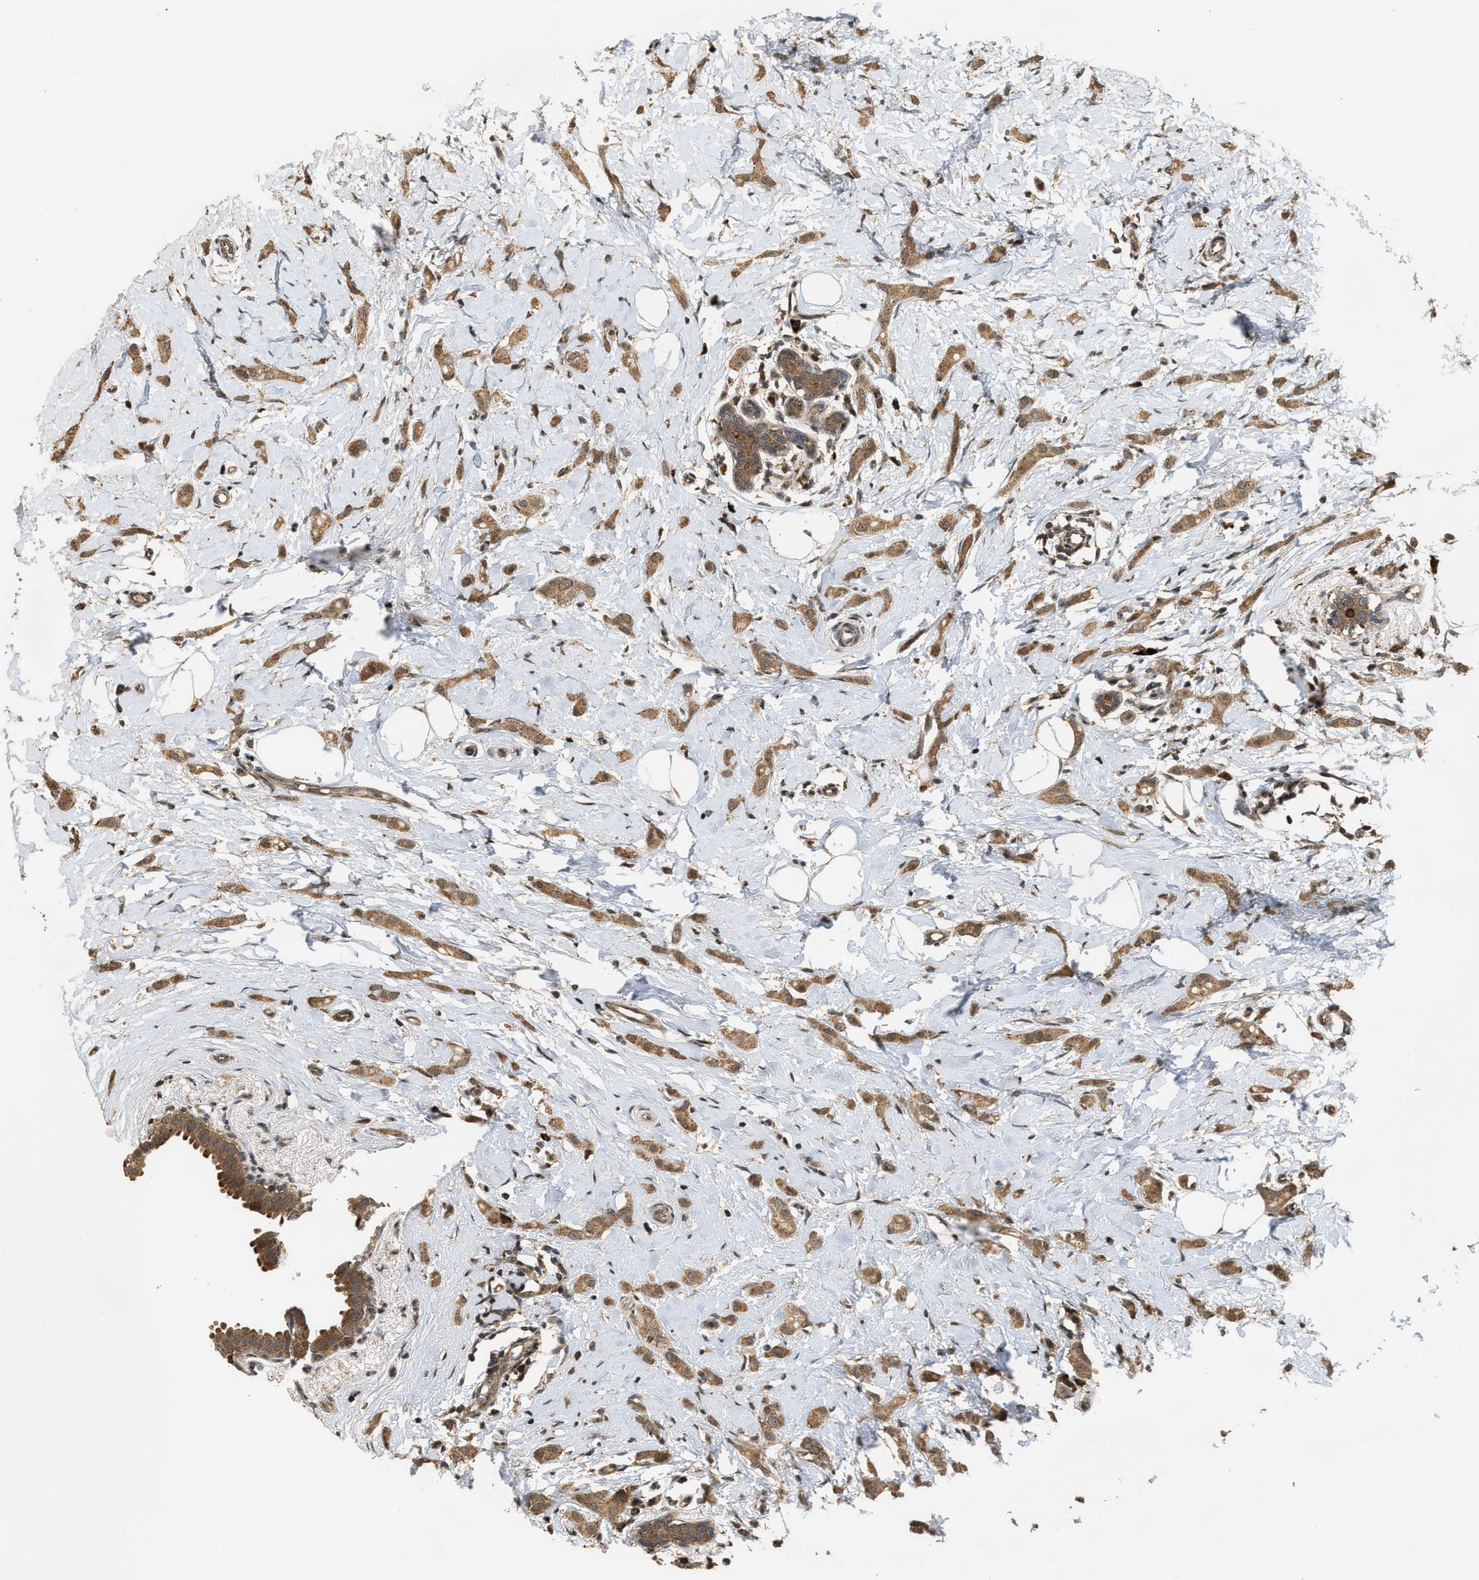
{"staining": {"intensity": "moderate", "quantity": ">75%", "location": "cytoplasmic/membranous"}, "tissue": "breast cancer", "cell_type": "Tumor cells", "image_type": "cancer", "snomed": [{"axis": "morphology", "description": "Lobular carcinoma"}, {"axis": "topography", "description": "Breast"}], "caption": "Immunohistochemistry (IHC) (DAB) staining of human breast cancer shows moderate cytoplasmic/membranous protein staining in approximately >75% of tumor cells.", "gene": "ELP2", "patient": {"sex": "female", "age": 55}}